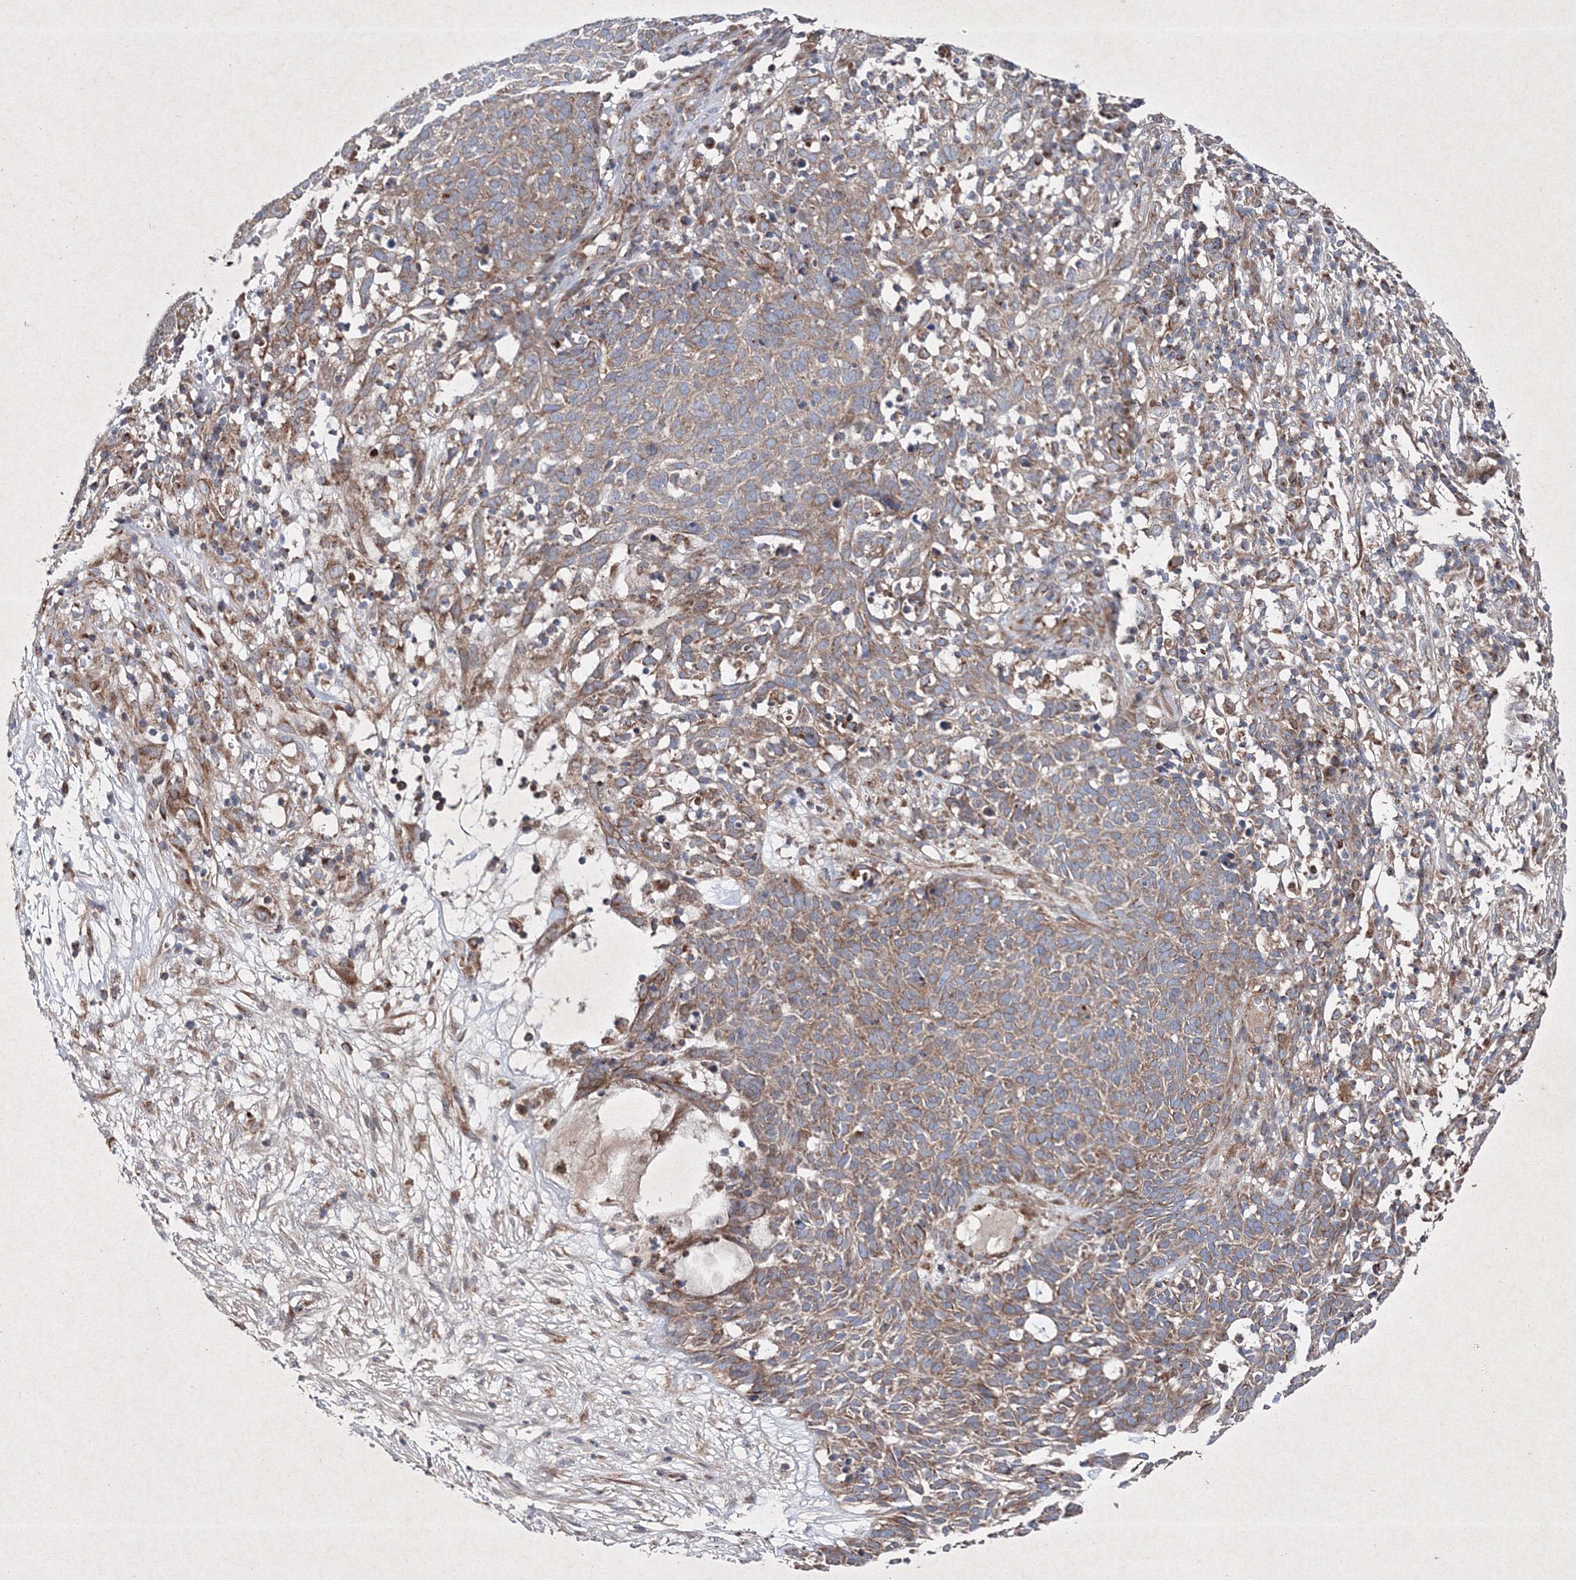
{"staining": {"intensity": "moderate", "quantity": ">75%", "location": "cytoplasmic/membranous"}, "tissue": "skin cancer", "cell_type": "Tumor cells", "image_type": "cancer", "snomed": [{"axis": "morphology", "description": "Squamous cell carcinoma, NOS"}, {"axis": "topography", "description": "Skin"}], "caption": "There is medium levels of moderate cytoplasmic/membranous expression in tumor cells of squamous cell carcinoma (skin), as demonstrated by immunohistochemical staining (brown color).", "gene": "GFM1", "patient": {"sex": "female", "age": 90}}